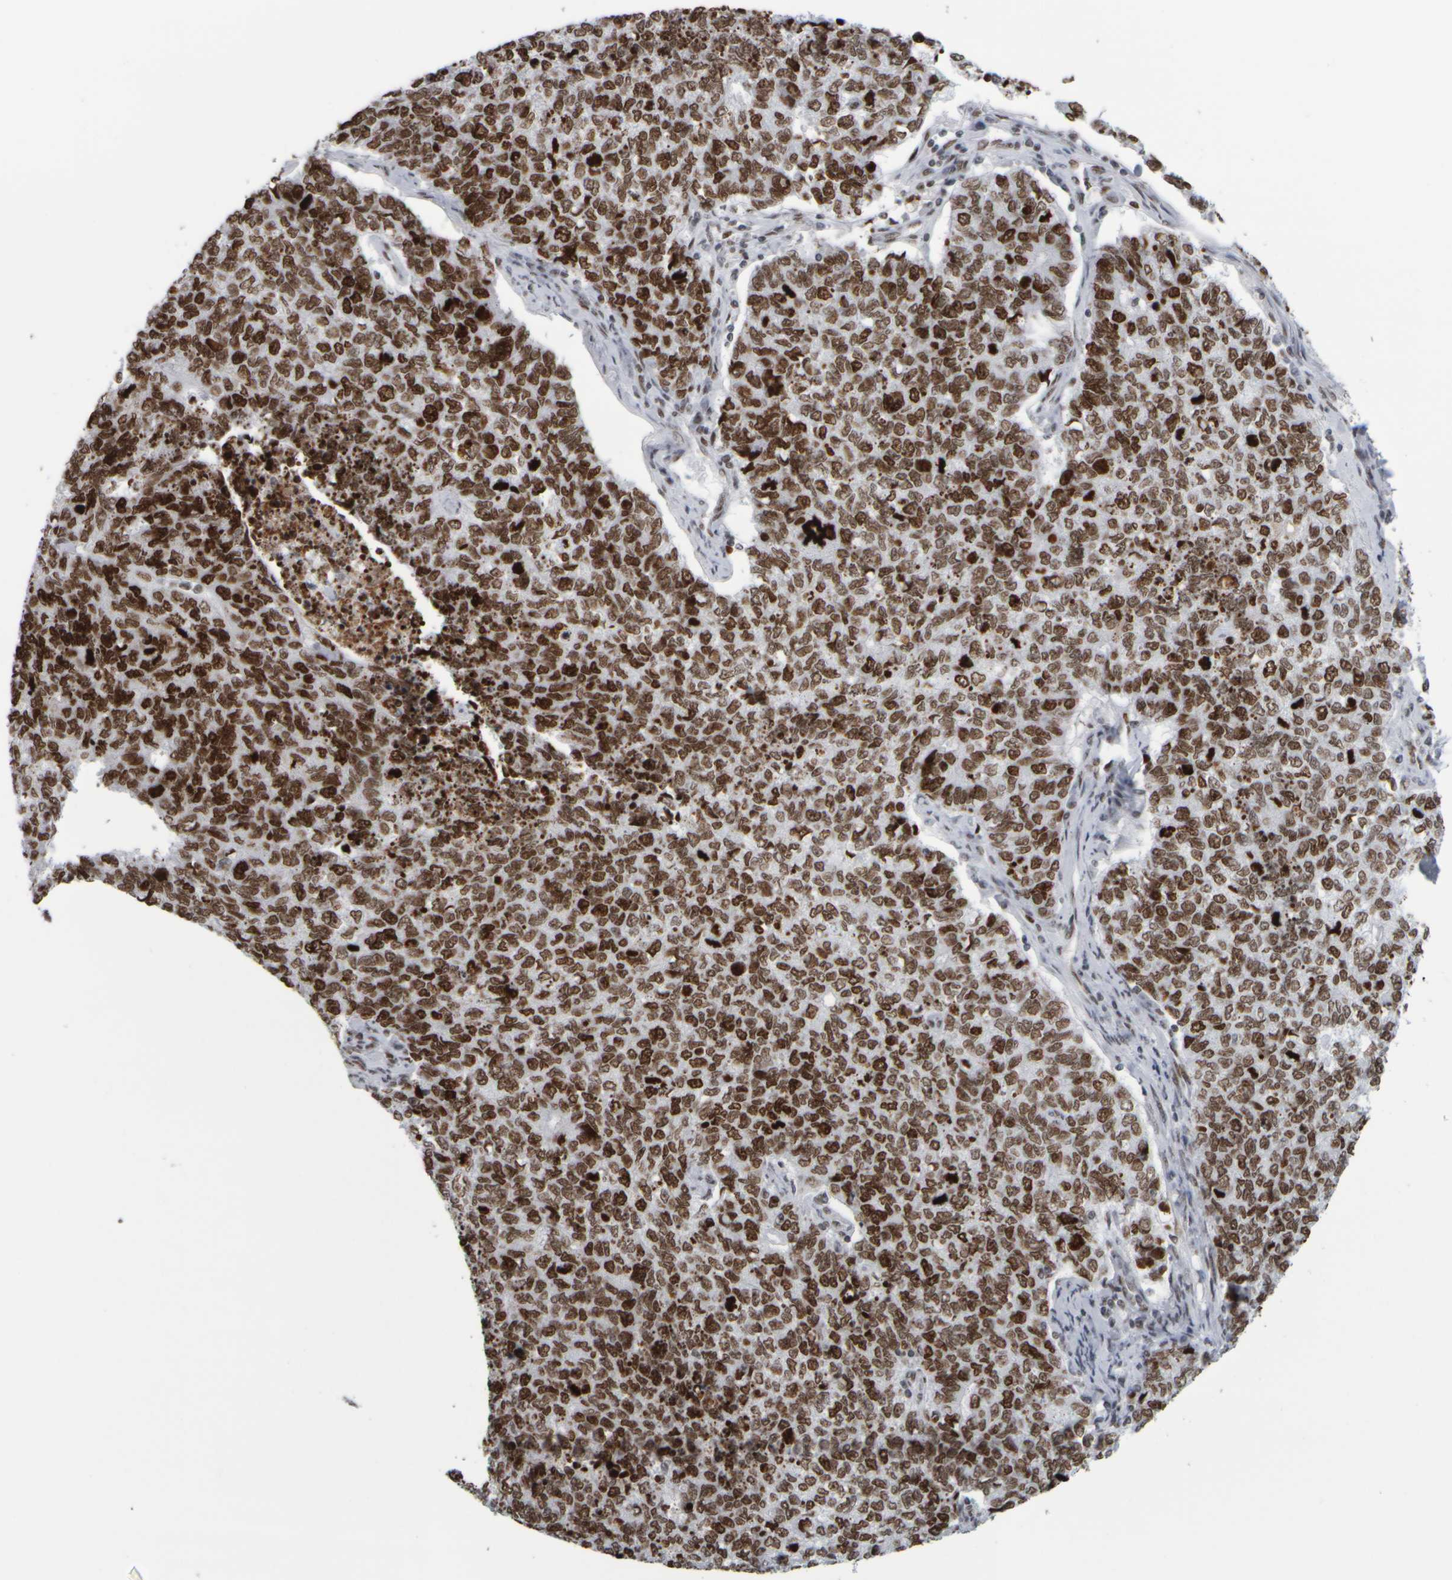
{"staining": {"intensity": "strong", "quantity": ">75%", "location": "nuclear"}, "tissue": "cervical cancer", "cell_type": "Tumor cells", "image_type": "cancer", "snomed": [{"axis": "morphology", "description": "Squamous cell carcinoma, NOS"}, {"axis": "topography", "description": "Cervix"}], "caption": "IHC micrograph of neoplastic tissue: human squamous cell carcinoma (cervical) stained using immunohistochemistry (IHC) displays high levels of strong protein expression localized specifically in the nuclear of tumor cells, appearing as a nuclear brown color.", "gene": "TOP2B", "patient": {"sex": "female", "age": 63}}